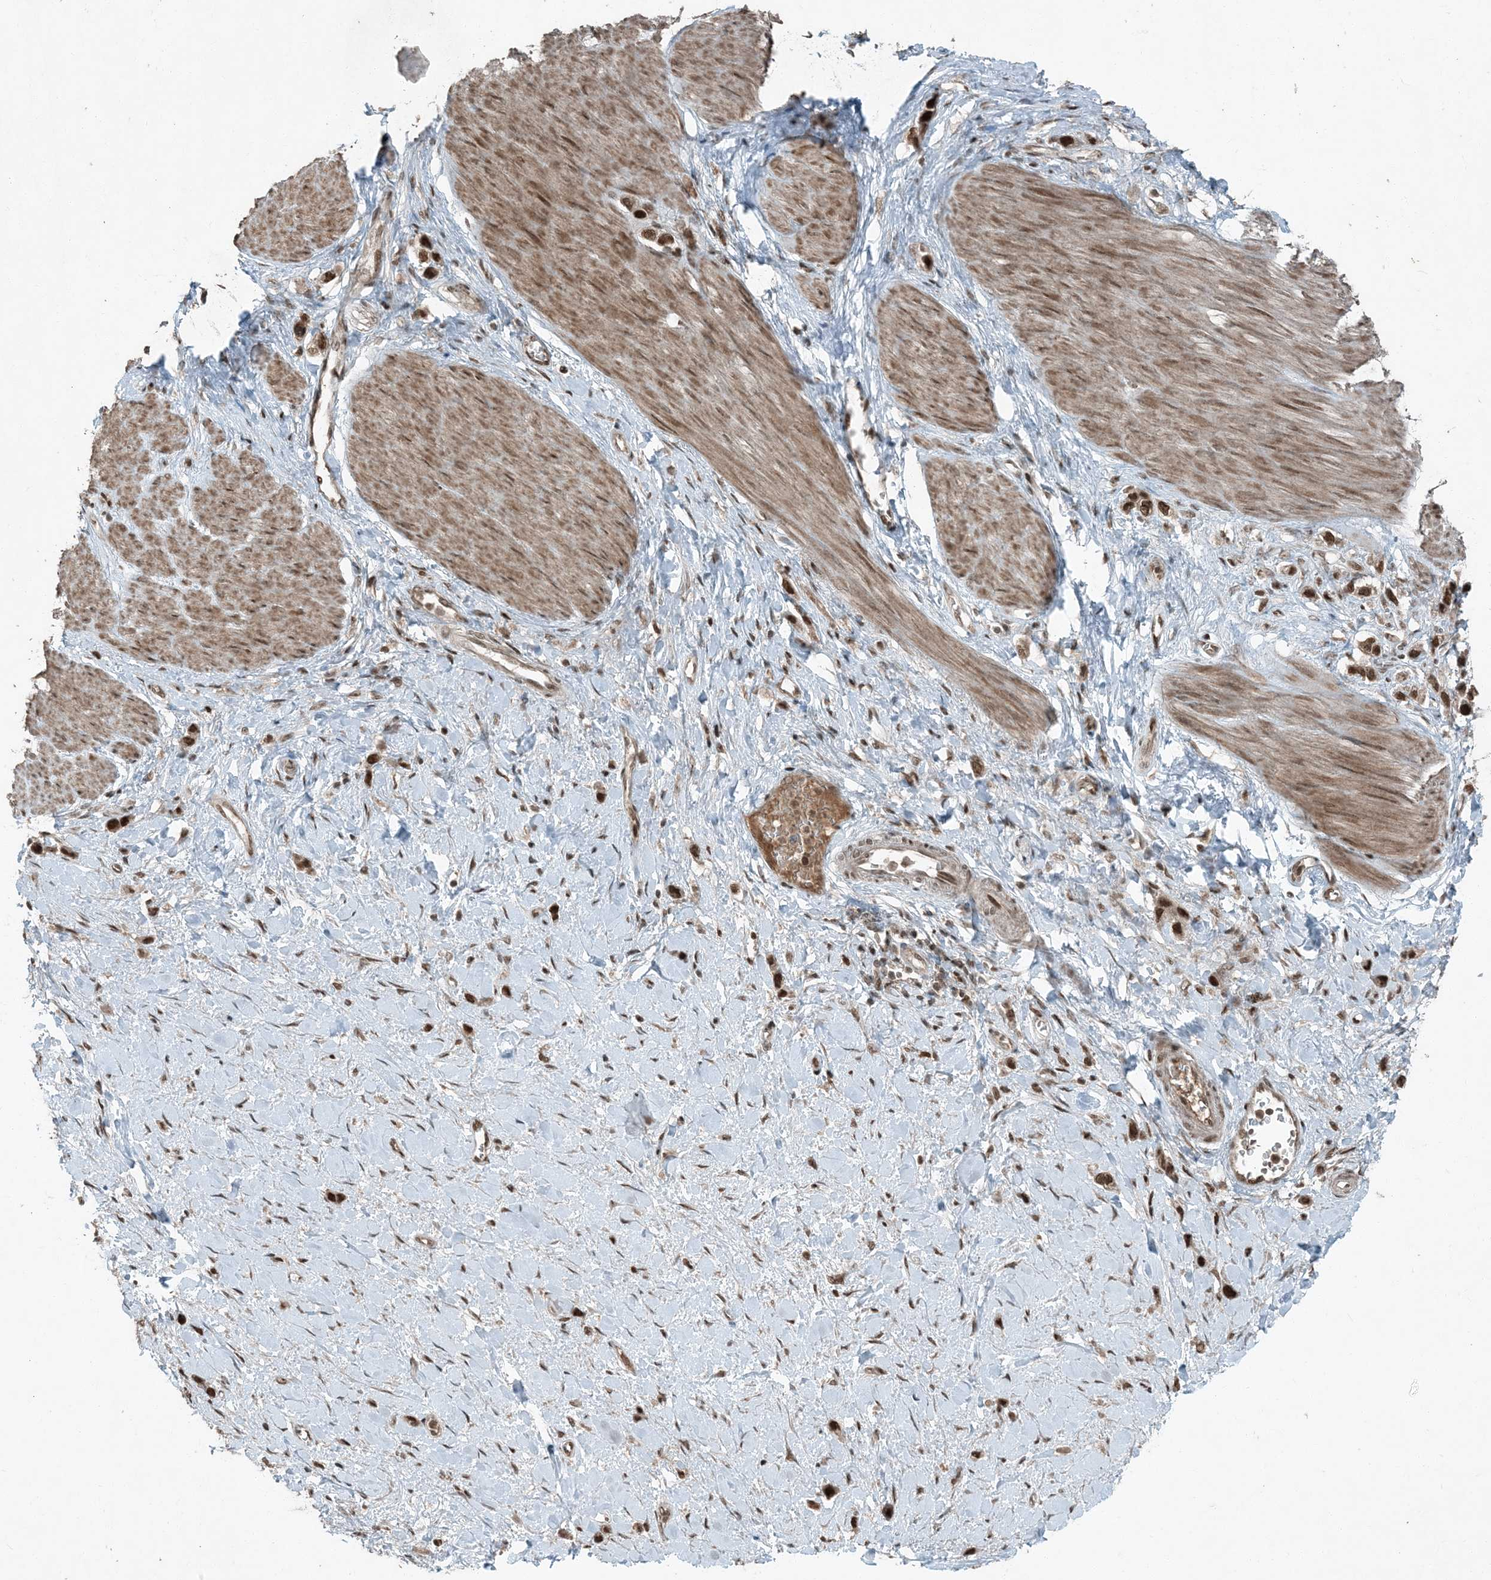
{"staining": {"intensity": "strong", "quantity": ">75%", "location": "nuclear"}, "tissue": "stomach cancer", "cell_type": "Tumor cells", "image_type": "cancer", "snomed": [{"axis": "morphology", "description": "Adenocarcinoma, NOS"}, {"axis": "topography", "description": "Stomach"}], "caption": "Immunohistochemical staining of stomach cancer (adenocarcinoma) reveals high levels of strong nuclear expression in about >75% of tumor cells.", "gene": "TRAPPC12", "patient": {"sex": "female", "age": 65}}